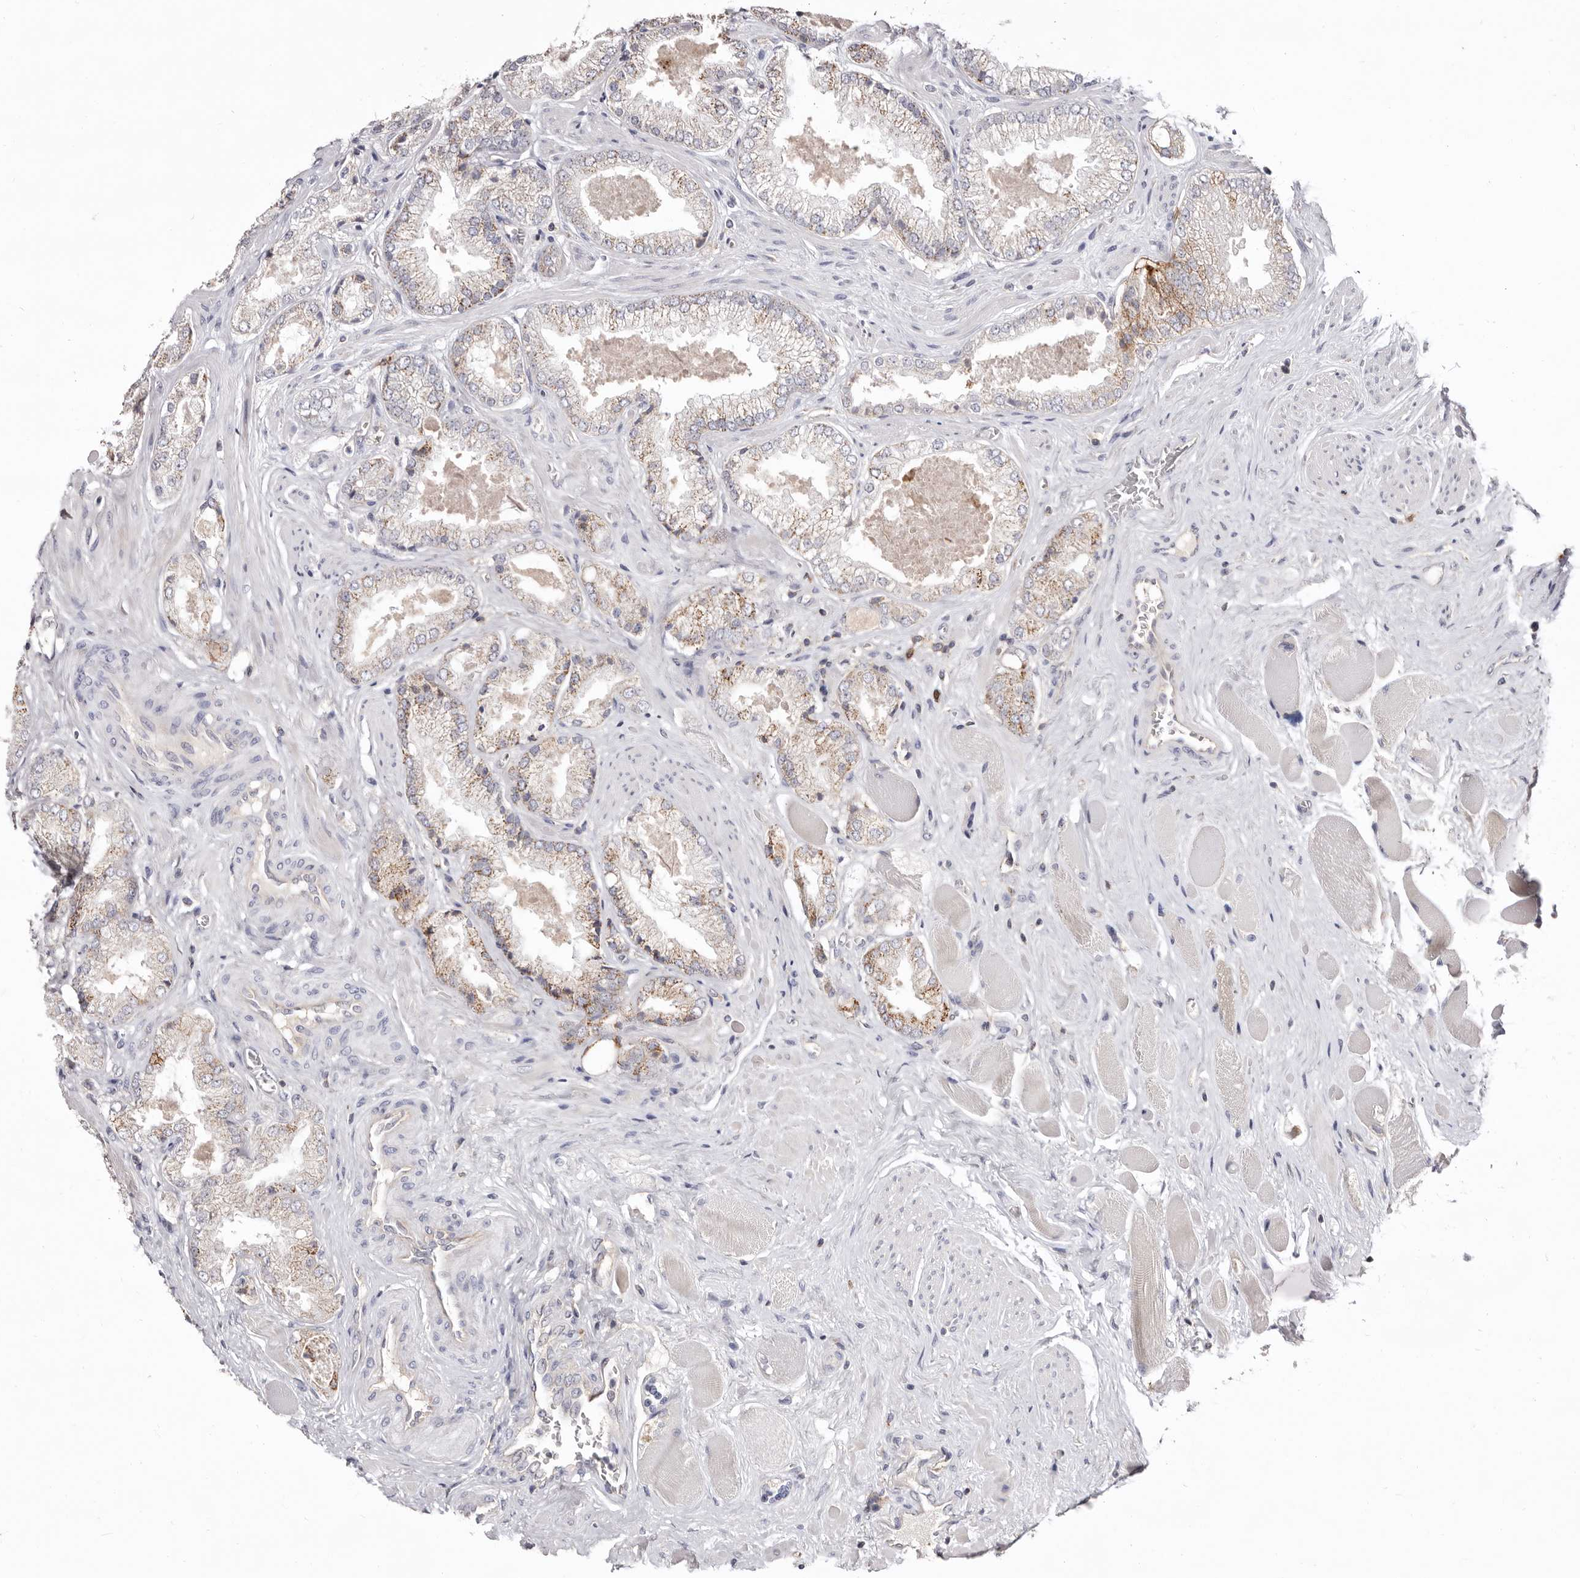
{"staining": {"intensity": "moderate", "quantity": "25%-75%", "location": "cytoplasmic/membranous"}, "tissue": "prostate cancer", "cell_type": "Tumor cells", "image_type": "cancer", "snomed": [{"axis": "morphology", "description": "Adenocarcinoma, High grade"}, {"axis": "topography", "description": "Prostate"}], "caption": "IHC of prostate adenocarcinoma (high-grade) shows medium levels of moderate cytoplasmic/membranous positivity in about 25%-75% of tumor cells. The protein is stained brown, and the nuclei are stained in blue (DAB IHC with brightfield microscopy, high magnification).", "gene": "MMACHC", "patient": {"sex": "male", "age": 58}}